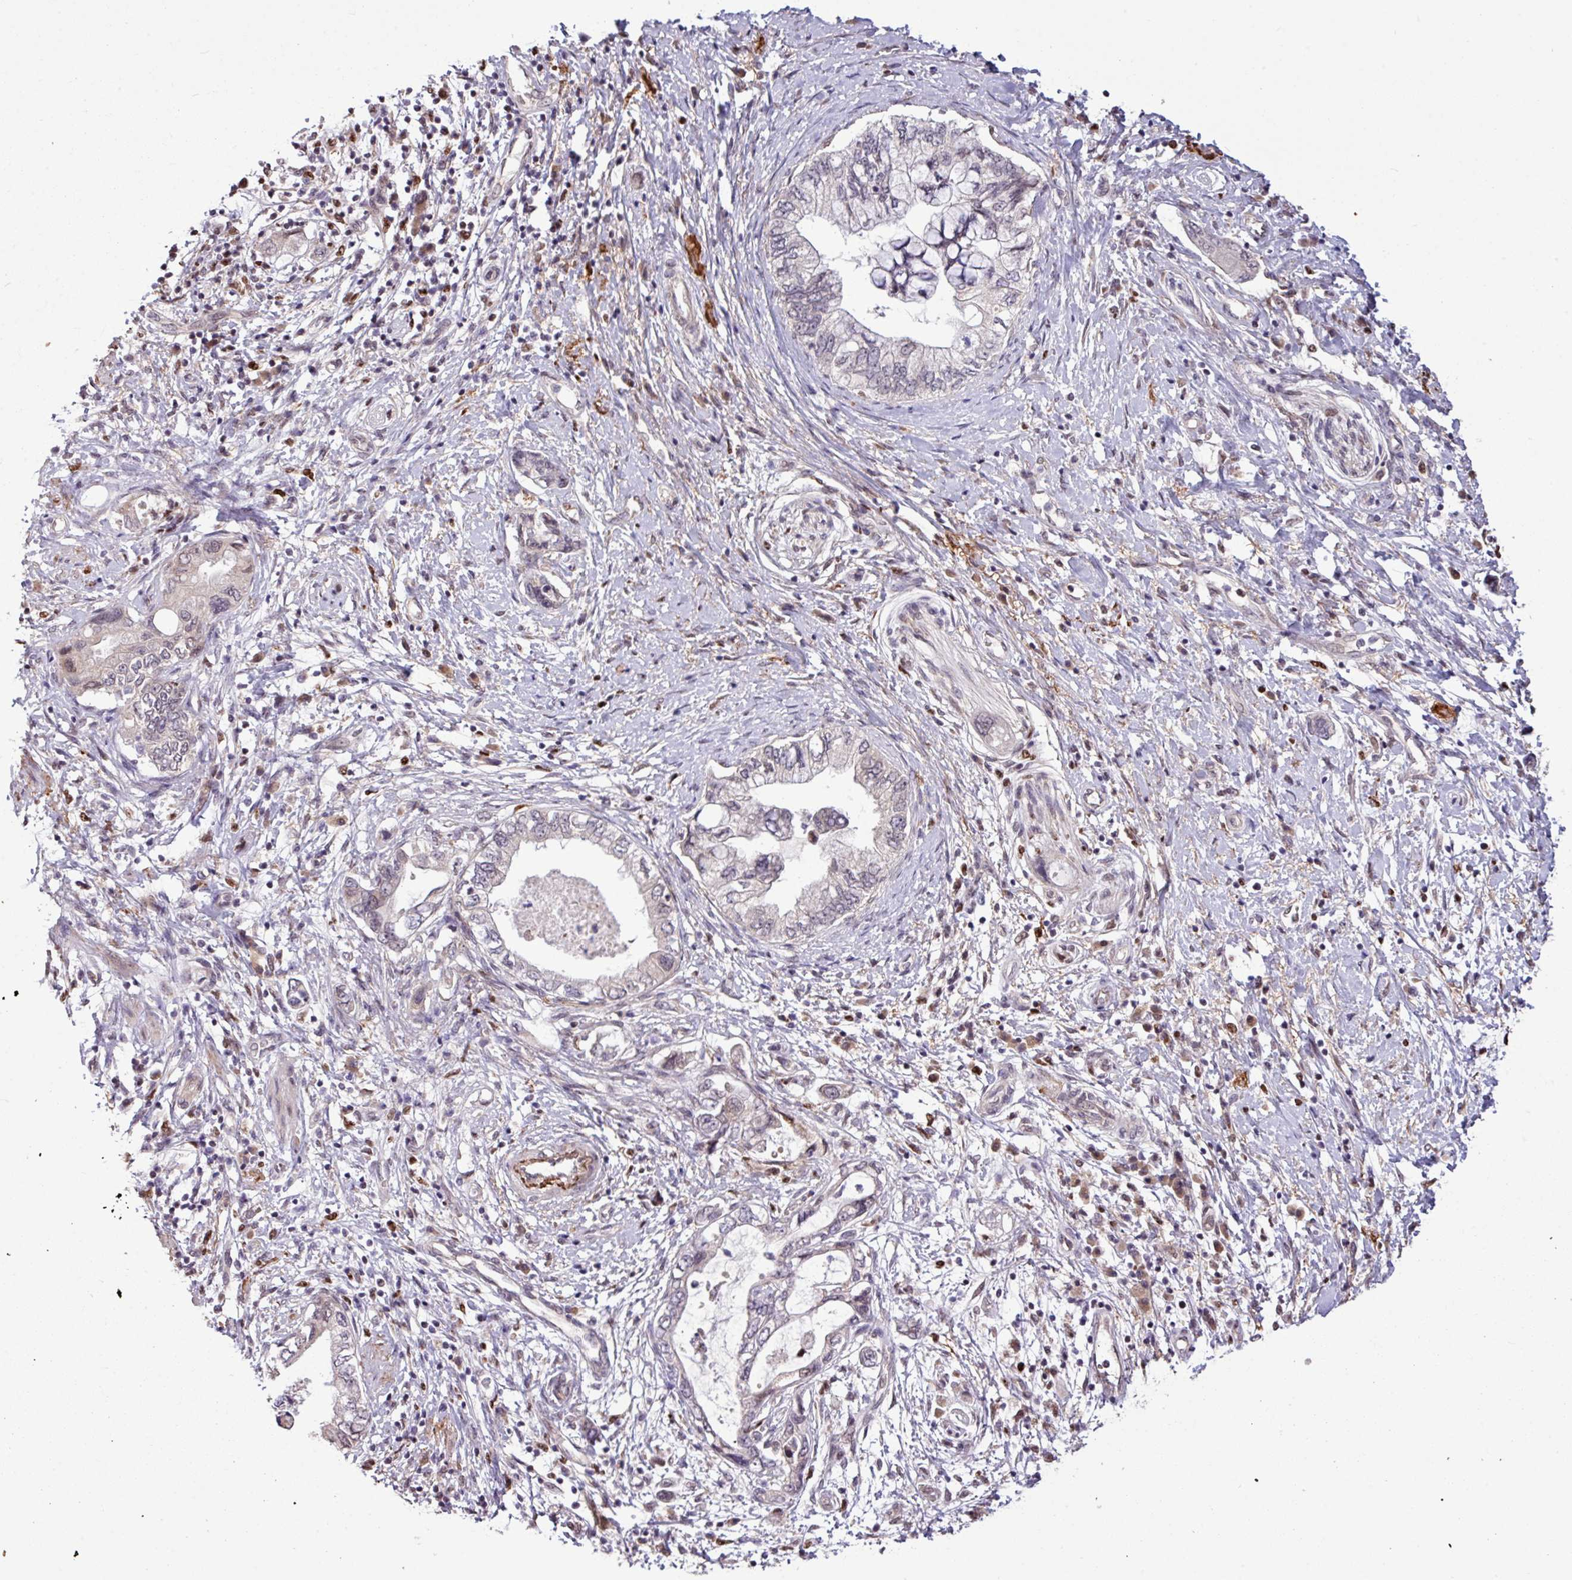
{"staining": {"intensity": "negative", "quantity": "none", "location": "none"}, "tissue": "pancreatic cancer", "cell_type": "Tumor cells", "image_type": "cancer", "snomed": [{"axis": "morphology", "description": "Adenocarcinoma, NOS"}, {"axis": "topography", "description": "Pancreas"}], "caption": "A histopathology image of pancreatic adenocarcinoma stained for a protein shows no brown staining in tumor cells.", "gene": "SKIC2", "patient": {"sex": "female", "age": 73}}